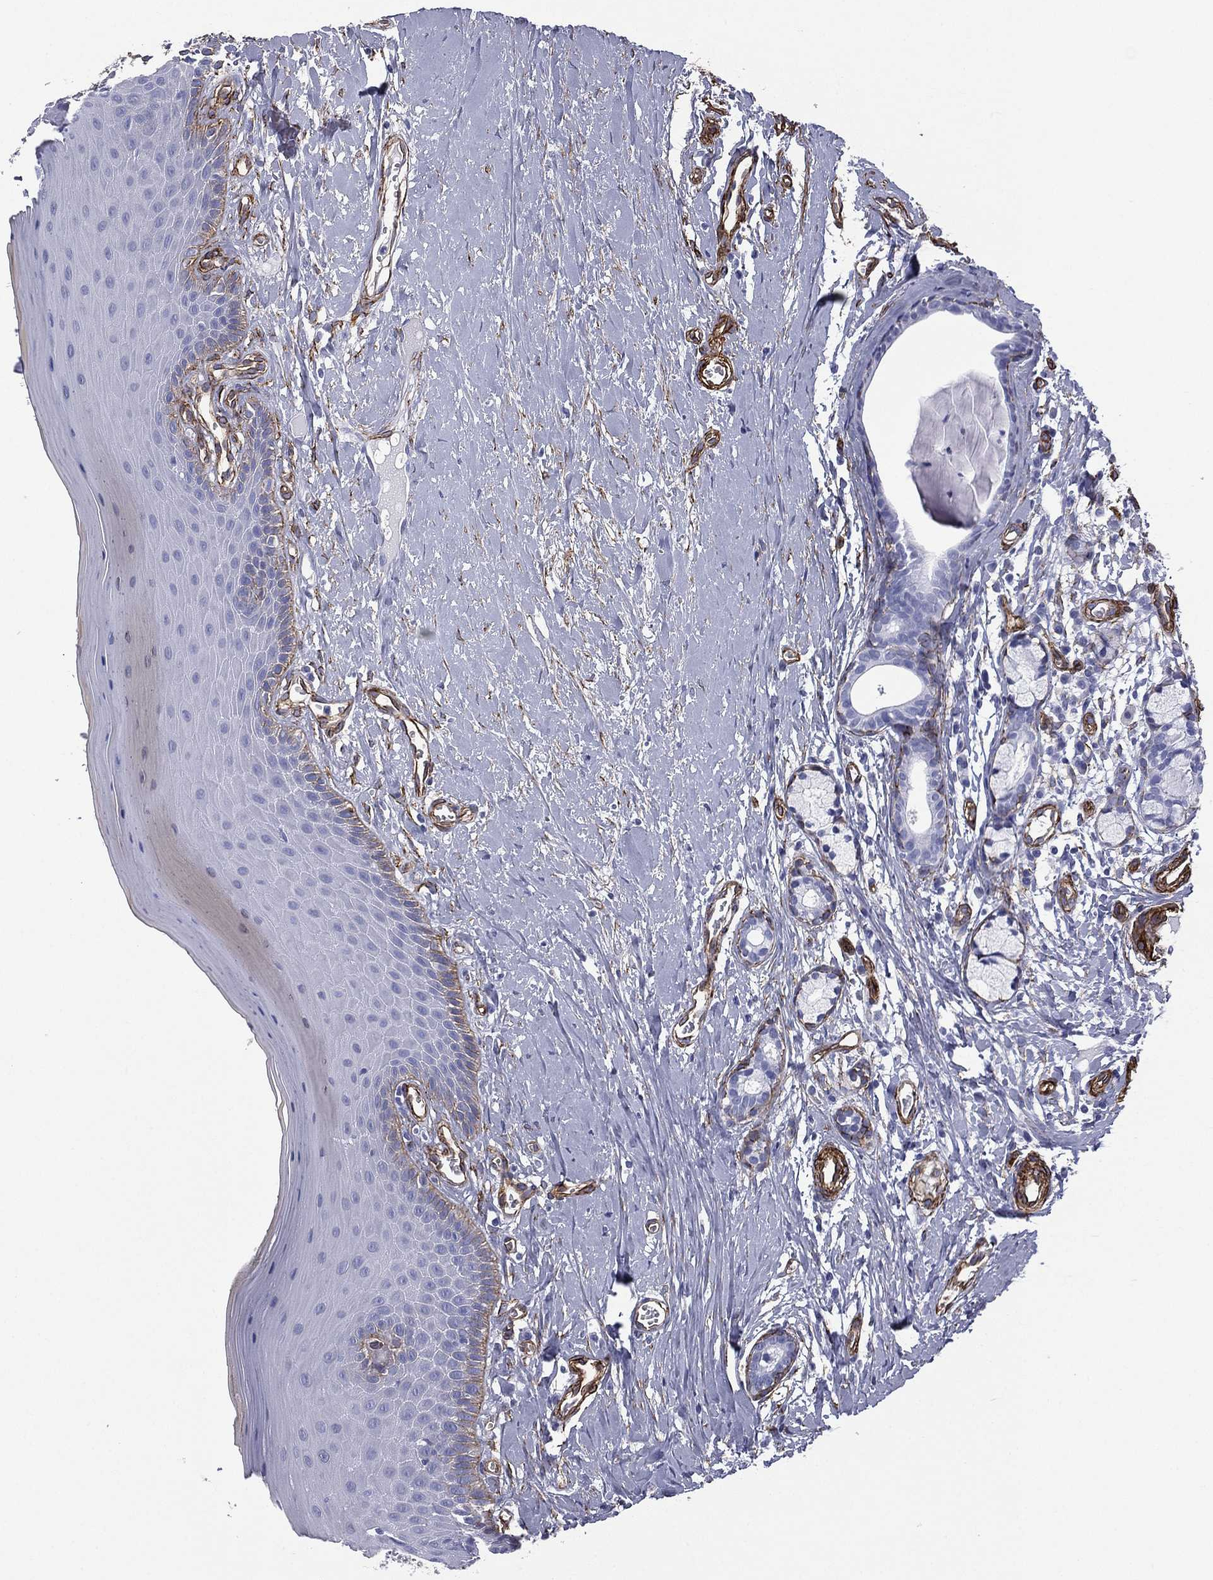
{"staining": {"intensity": "negative", "quantity": "none", "location": "none"}, "tissue": "oral mucosa", "cell_type": "Squamous epithelial cells", "image_type": "normal", "snomed": [{"axis": "morphology", "description": "Normal tissue, NOS"}, {"axis": "topography", "description": "Oral tissue"}], "caption": "The immunohistochemistry (IHC) photomicrograph has no significant expression in squamous epithelial cells of oral mucosa.", "gene": "CAVIN3", "patient": {"sex": "female", "age": 43}}